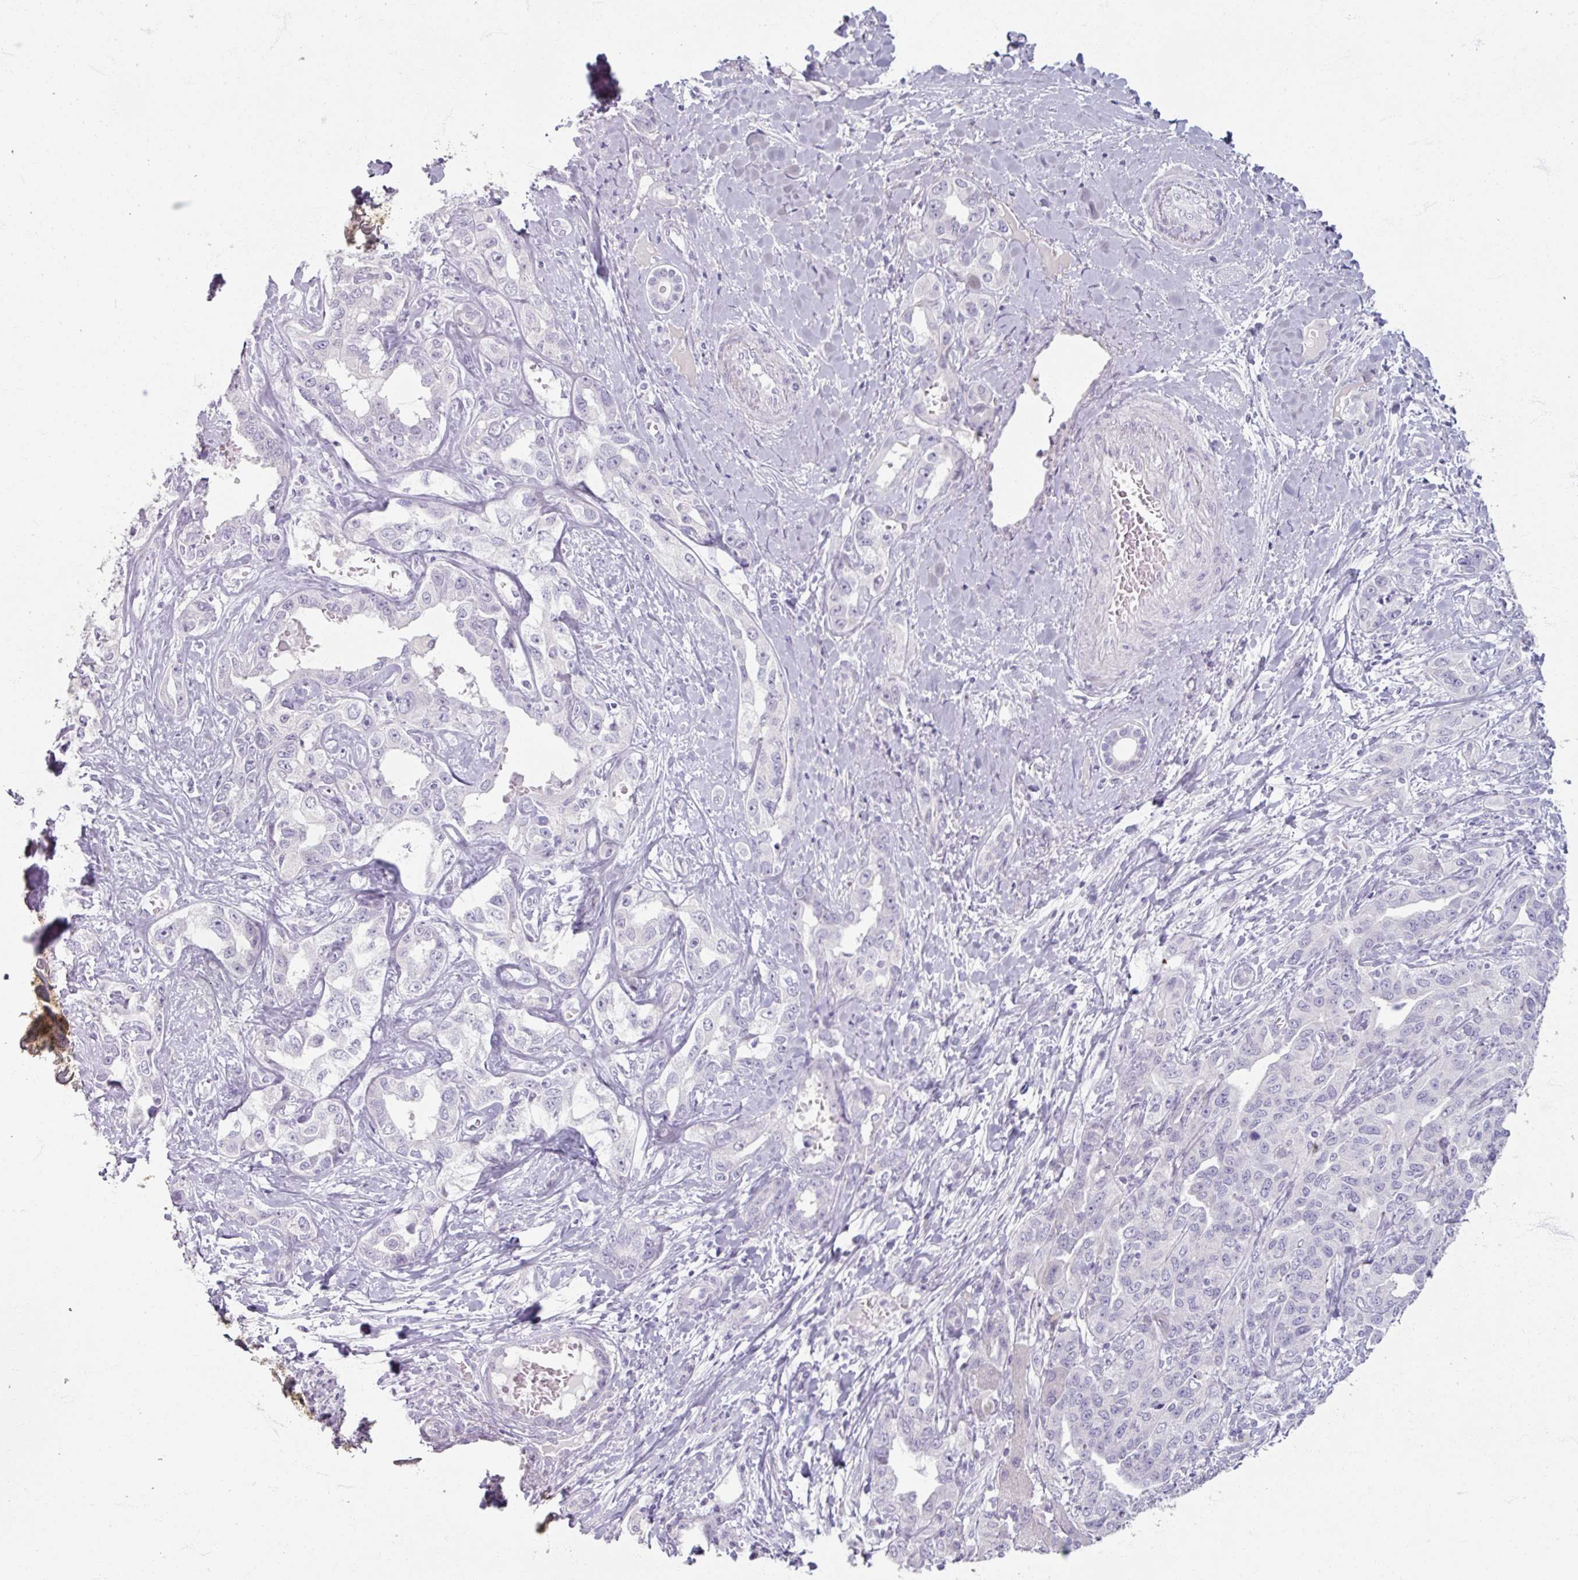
{"staining": {"intensity": "negative", "quantity": "none", "location": "none"}, "tissue": "liver cancer", "cell_type": "Tumor cells", "image_type": "cancer", "snomed": [{"axis": "morphology", "description": "Cholangiocarcinoma"}, {"axis": "topography", "description": "Liver"}], "caption": "The photomicrograph displays no significant staining in tumor cells of liver cancer.", "gene": "TG", "patient": {"sex": "male", "age": 59}}